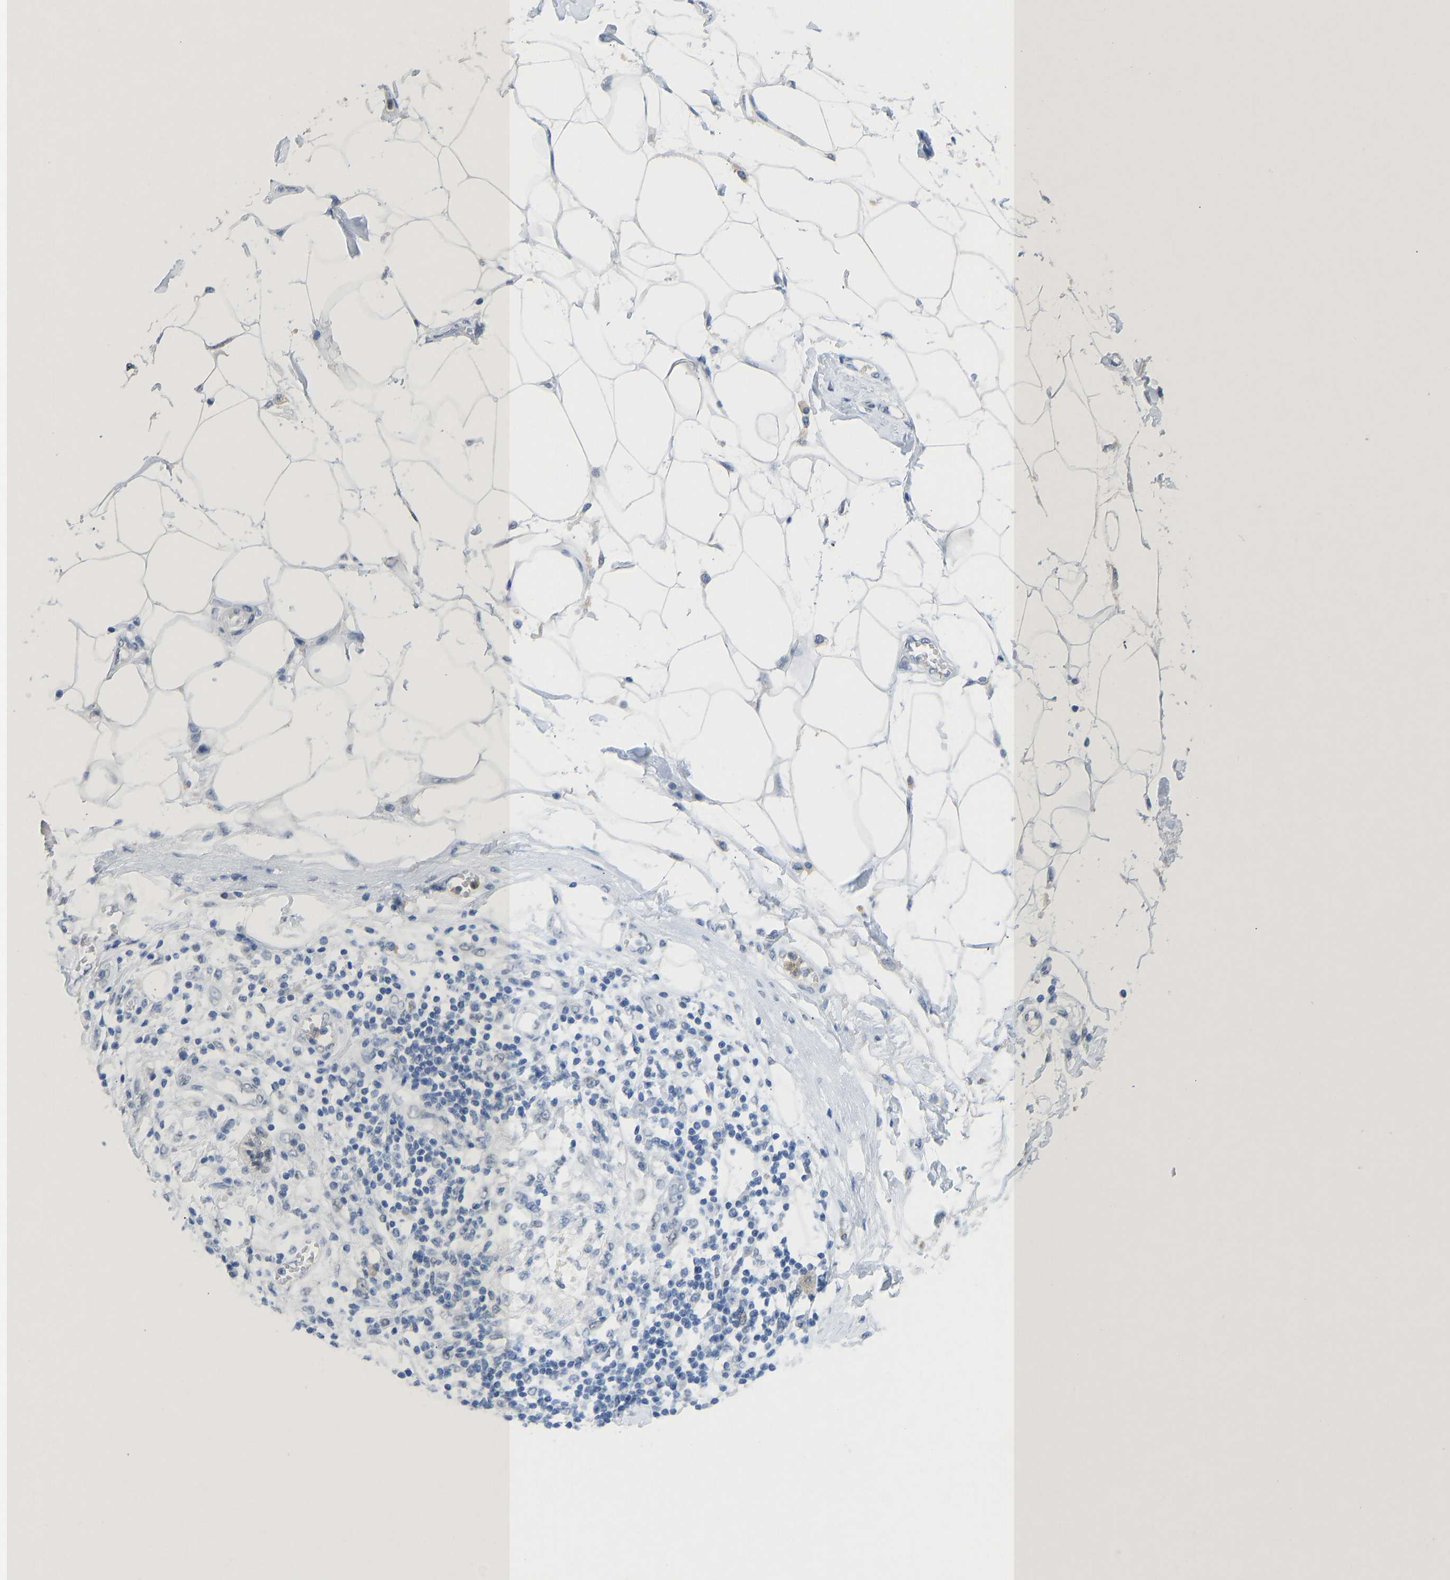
{"staining": {"intensity": "negative", "quantity": "none", "location": "none"}, "tissue": "adipose tissue", "cell_type": "Adipocytes", "image_type": "normal", "snomed": [{"axis": "morphology", "description": "Normal tissue, NOS"}, {"axis": "morphology", "description": "Adenocarcinoma, NOS"}, {"axis": "topography", "description": "Duodenum"}, {"axis": "topography", "description": "Peripheral nerve tissue"}], "caption": "High power microscopy image of an immunohistochemistry (IHC) image of unremarkable adipose tissue, revealing no significant expression in adipocytes.", "gene": "TXNDC2", "patient": {"sex": "female", "age": 60}}